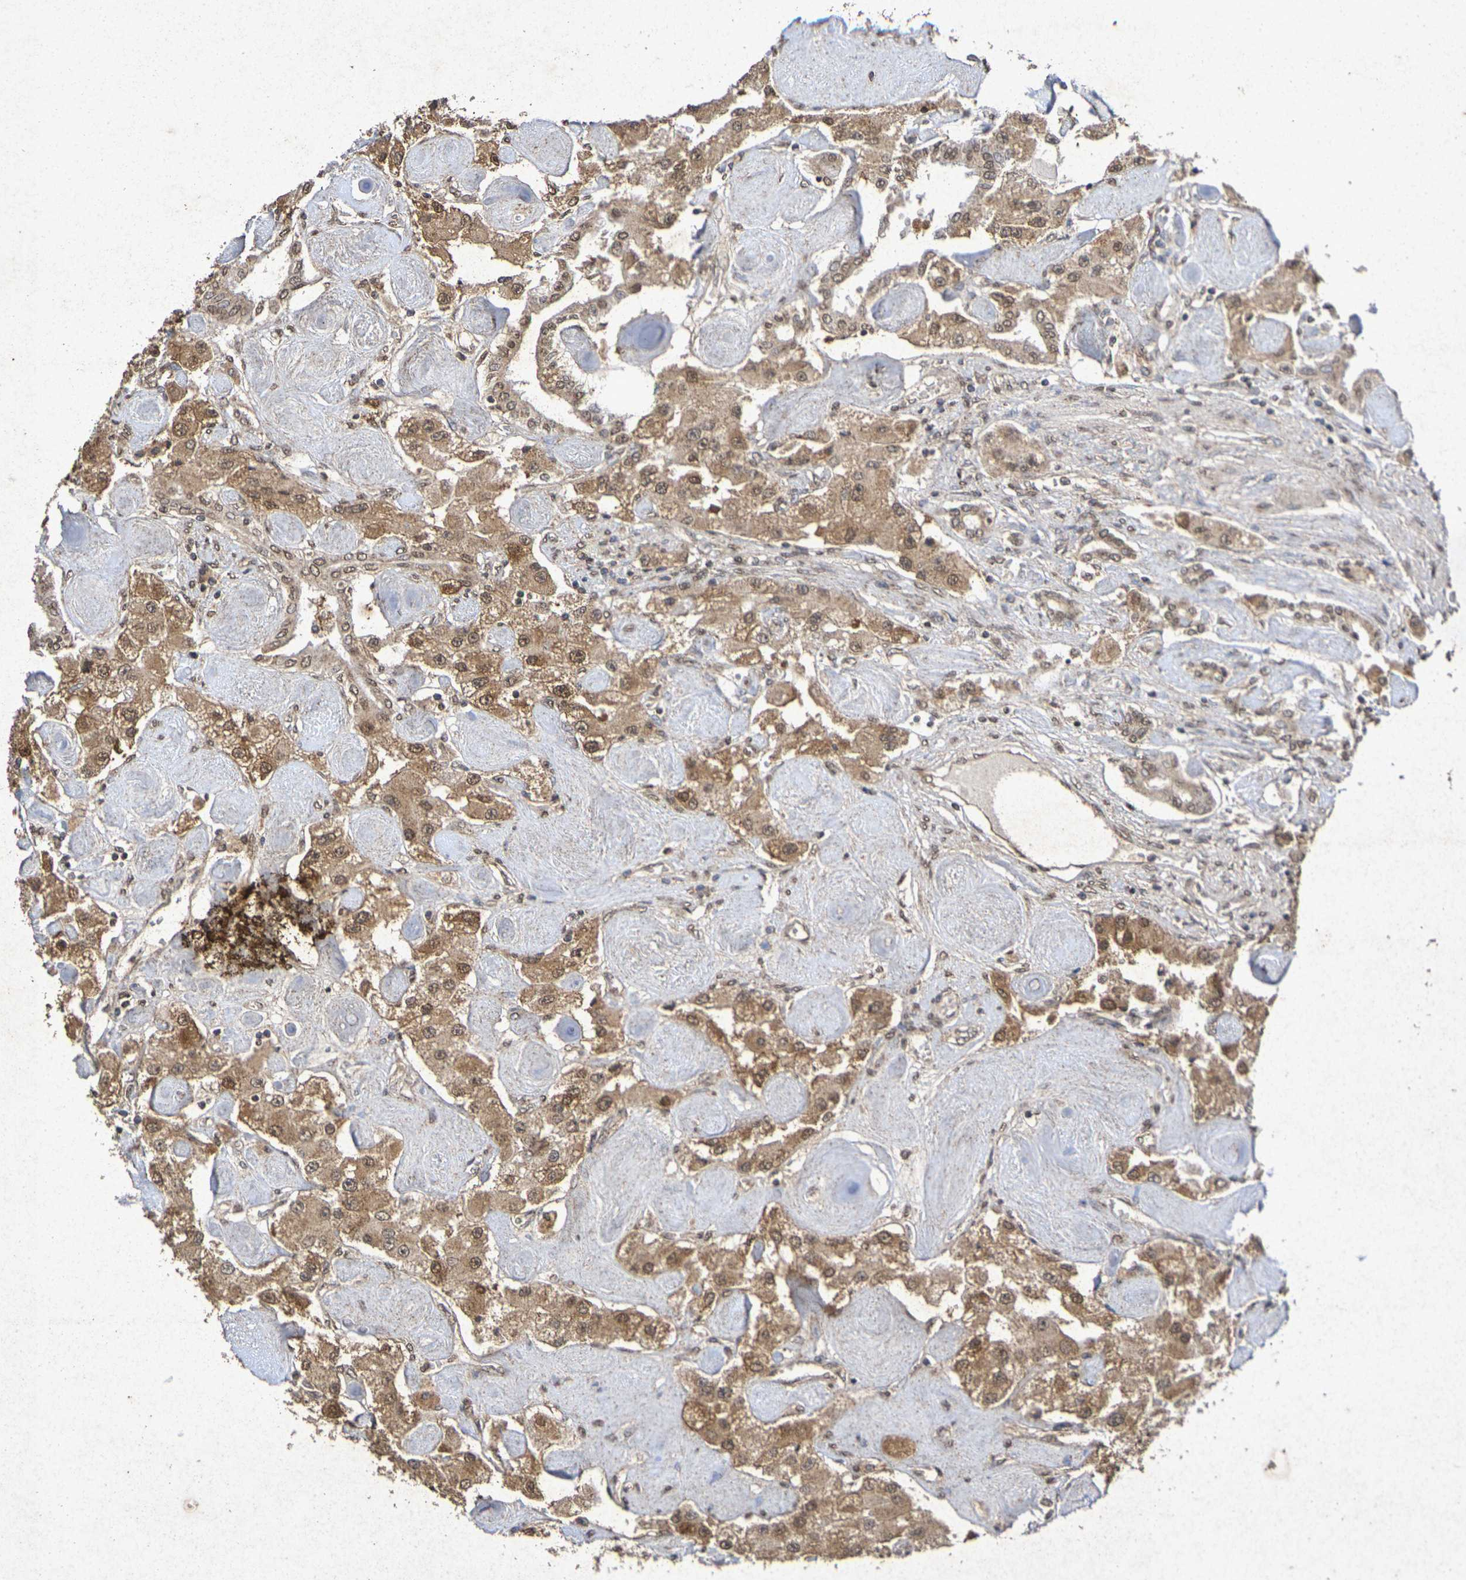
{"staining": {"intensity": "moderate", "quantity": ">75%", "location": "cytoplasmic/membranous,nuclear"}, "tissue": "carcinoid", "cell_type": "Tumor cells", "image_type": "cancer", "snomed": [{"axis": "morphology", "description": "Carcinoid, malignant, NOS"}, {"axis": "topography", "description": "Pancreas"}], "caption": "This photomicrograph demonstrates immunohistochemistry staining of human carcinoid, with medium moderate cytoplasmic/membranous and nuclear expression in approximately >75% of tumor cells.", "gene": "GUCY1A2", "patient": {"sex": "male", "age": 41}}